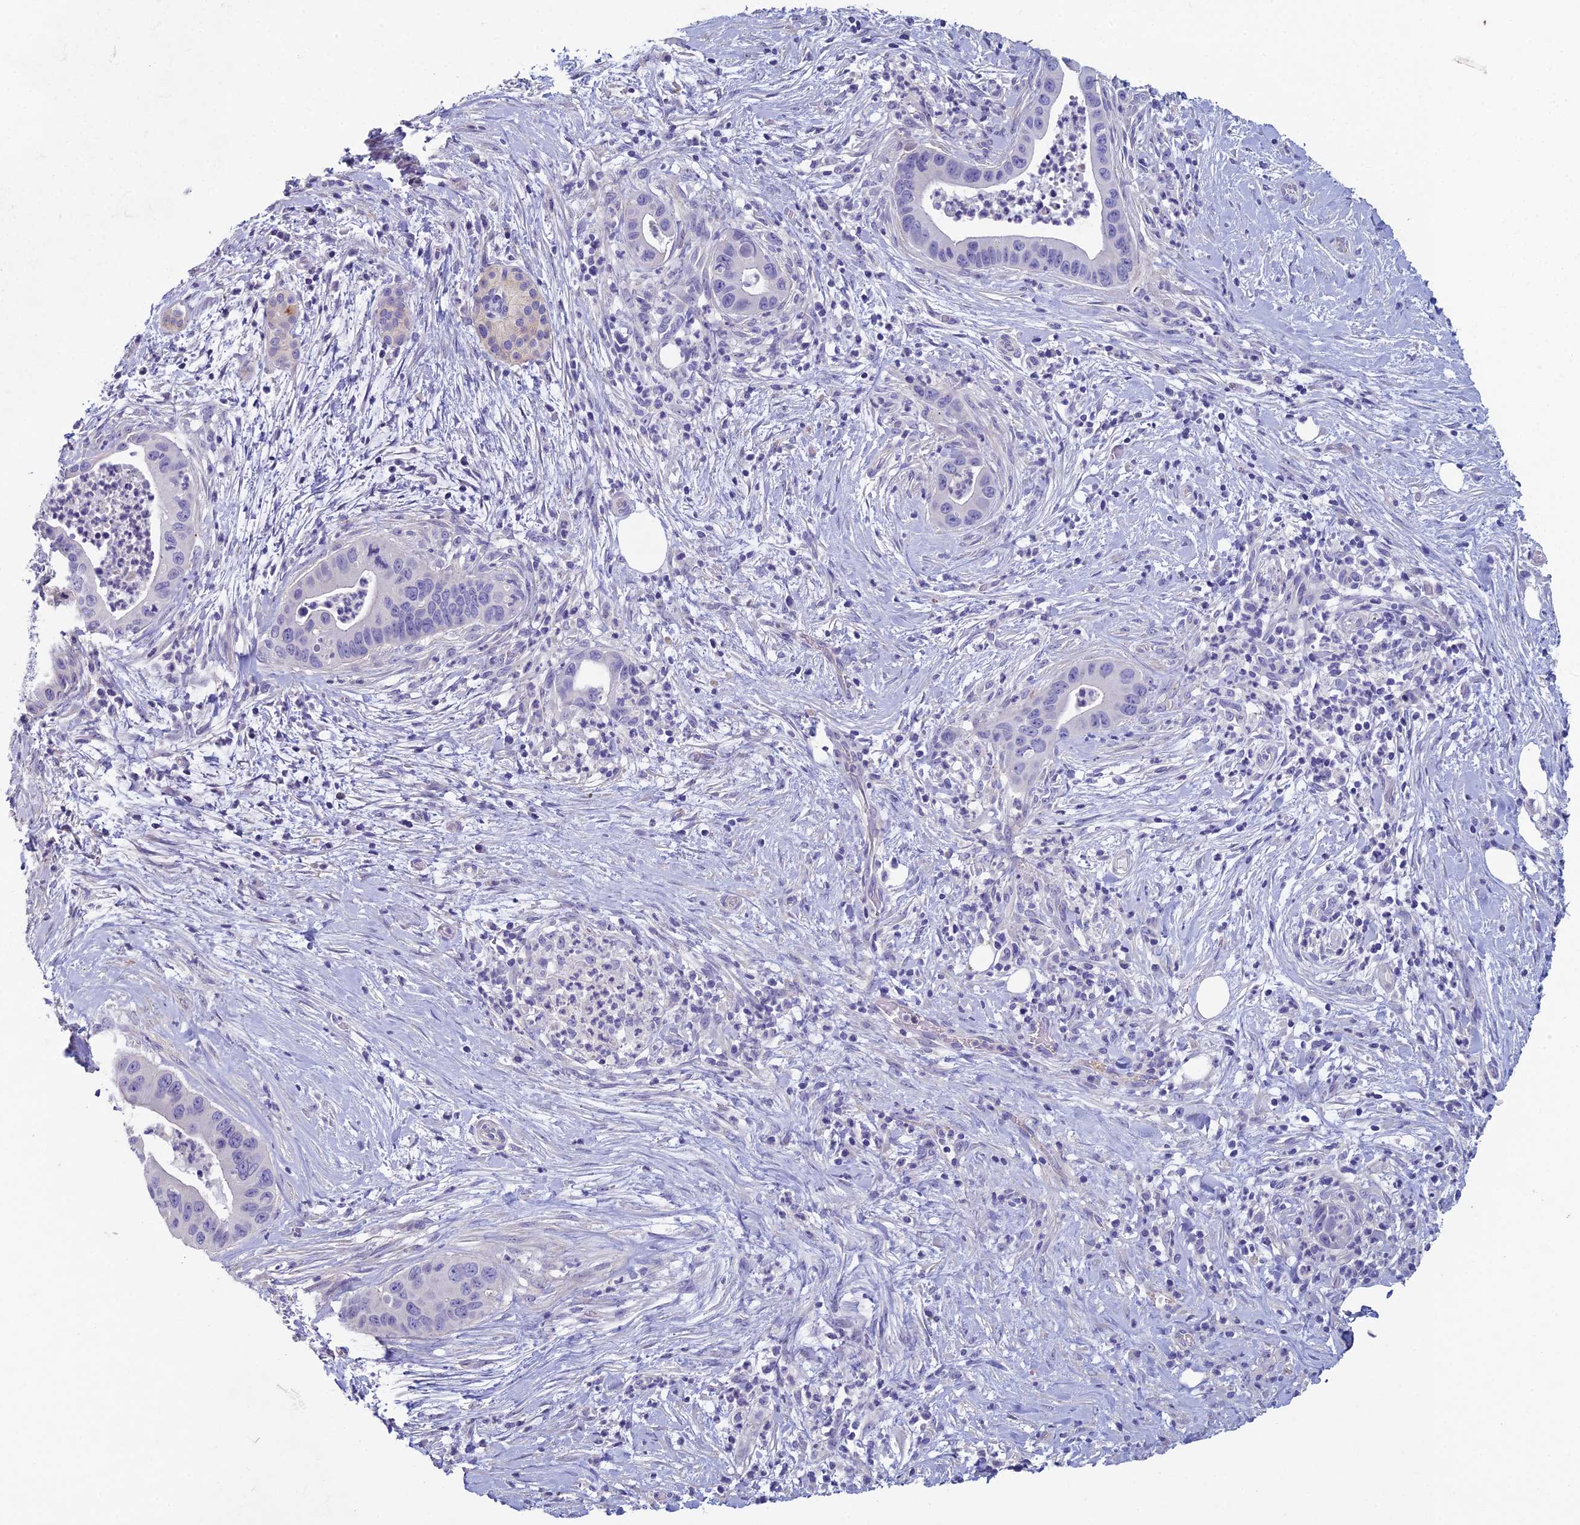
{"staining": {"intensity": "negative", "quantity": "none", "location": "none"}, "tissue": "pancreatic cancer", "cell_type": "Tumor cells", "image_type": "cancer", "snomed": [{"axis": "morphology", "description": "Adenocarcinoma, NOS"}, {"axis": "topography", "description": "Pancreas"}], "caption": "Photomicrograph shows no significant protein expression in tumor cells of pancreatic adenocarcinoma.", "gene": "NCAM1", "patient": {"sex": "male", "age": 73}}